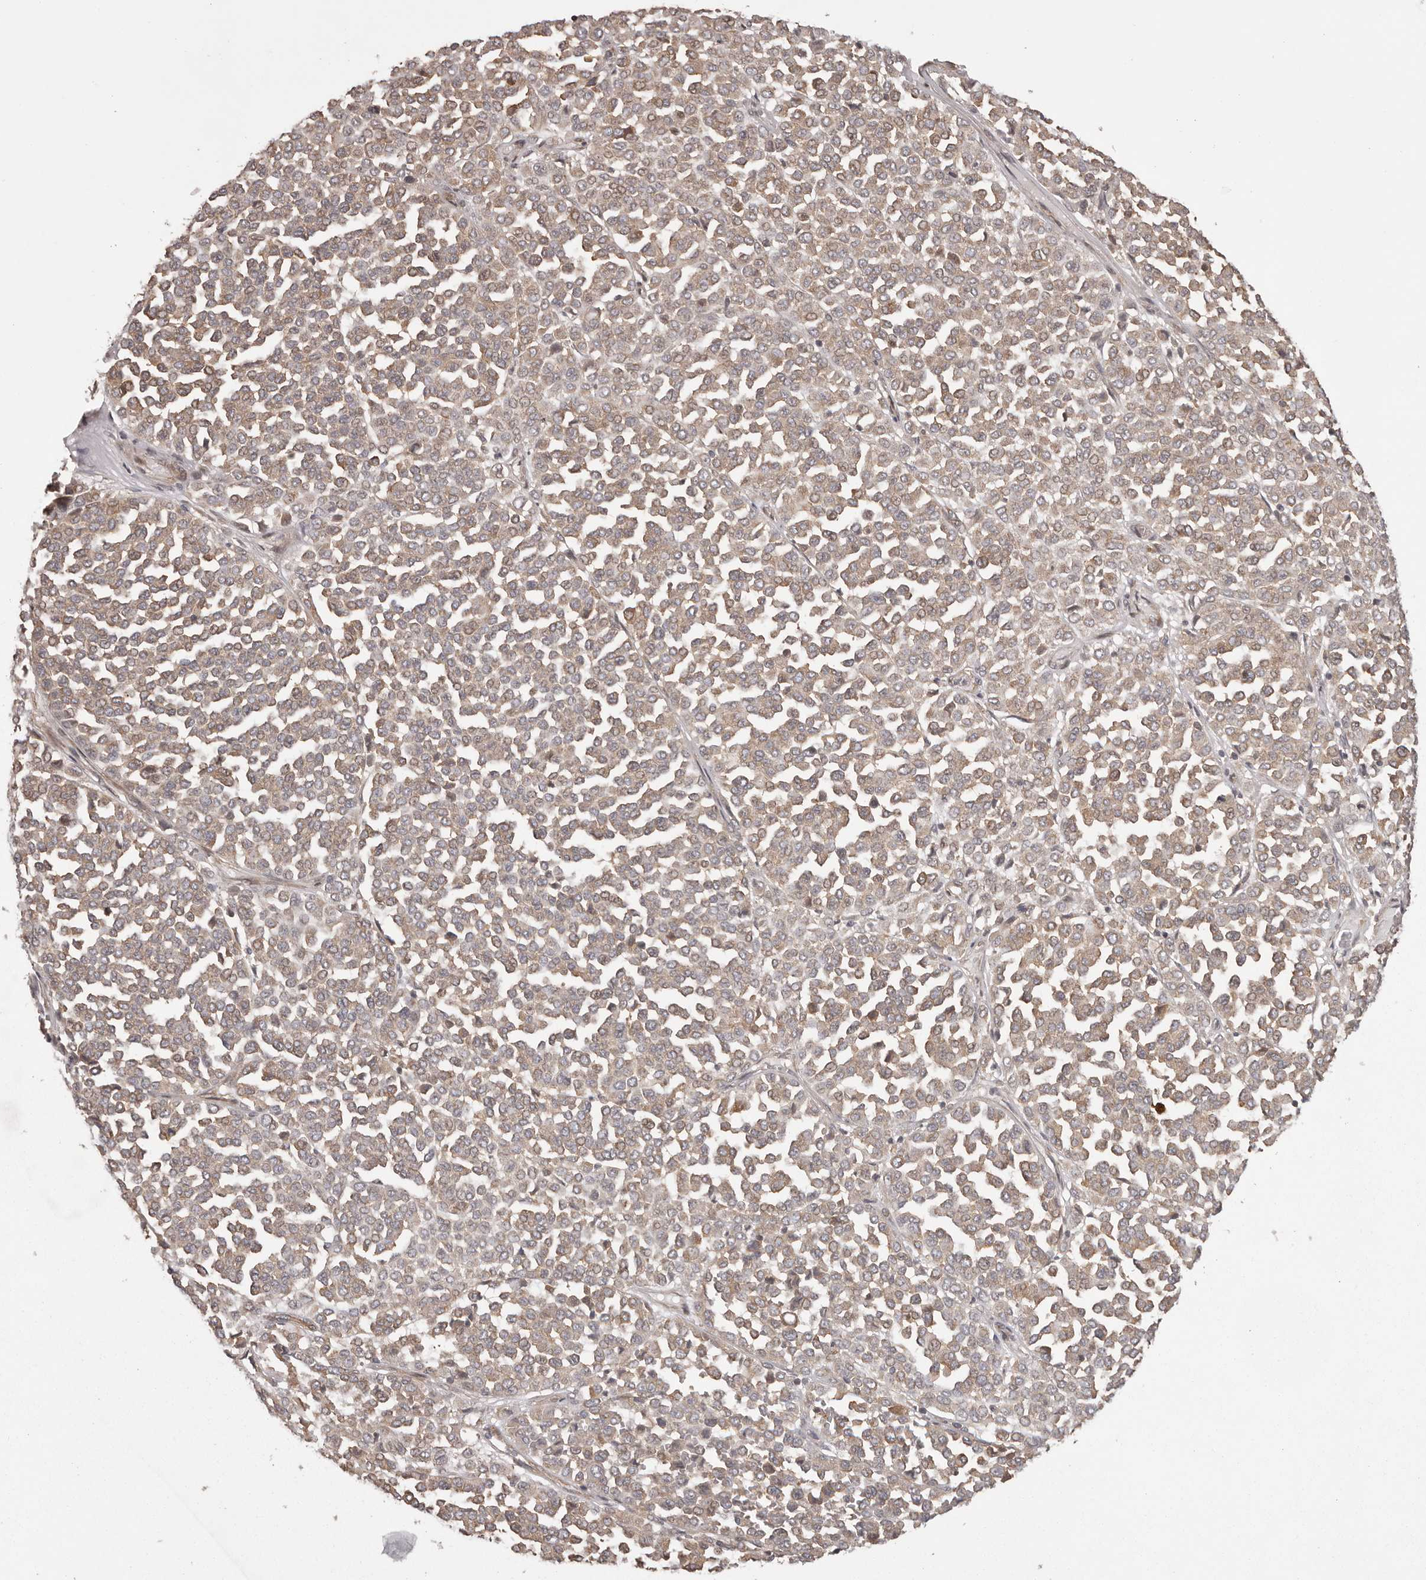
{"staining": {"intensity": "weak", "quantity": ">75%", "location": "cytoplasmic/membranous"}, "tissue": "melanoma", "cell_type": "Tumor cells", "image_type": "cancer", "snomed": [{"axis": "morphology", "description": "Malignant melanoma, Metastatic site"}, {"axis": "topography", "description": "Pancreas"}], "caption": "This micrograph shows immunohistochemistry staining of human melanoma, with low weak cytoplasmic/membranous expression in about >75% of tumor cells.", "gene": "NFKBIA", "patient": {"sex": "female", "age": 30}}